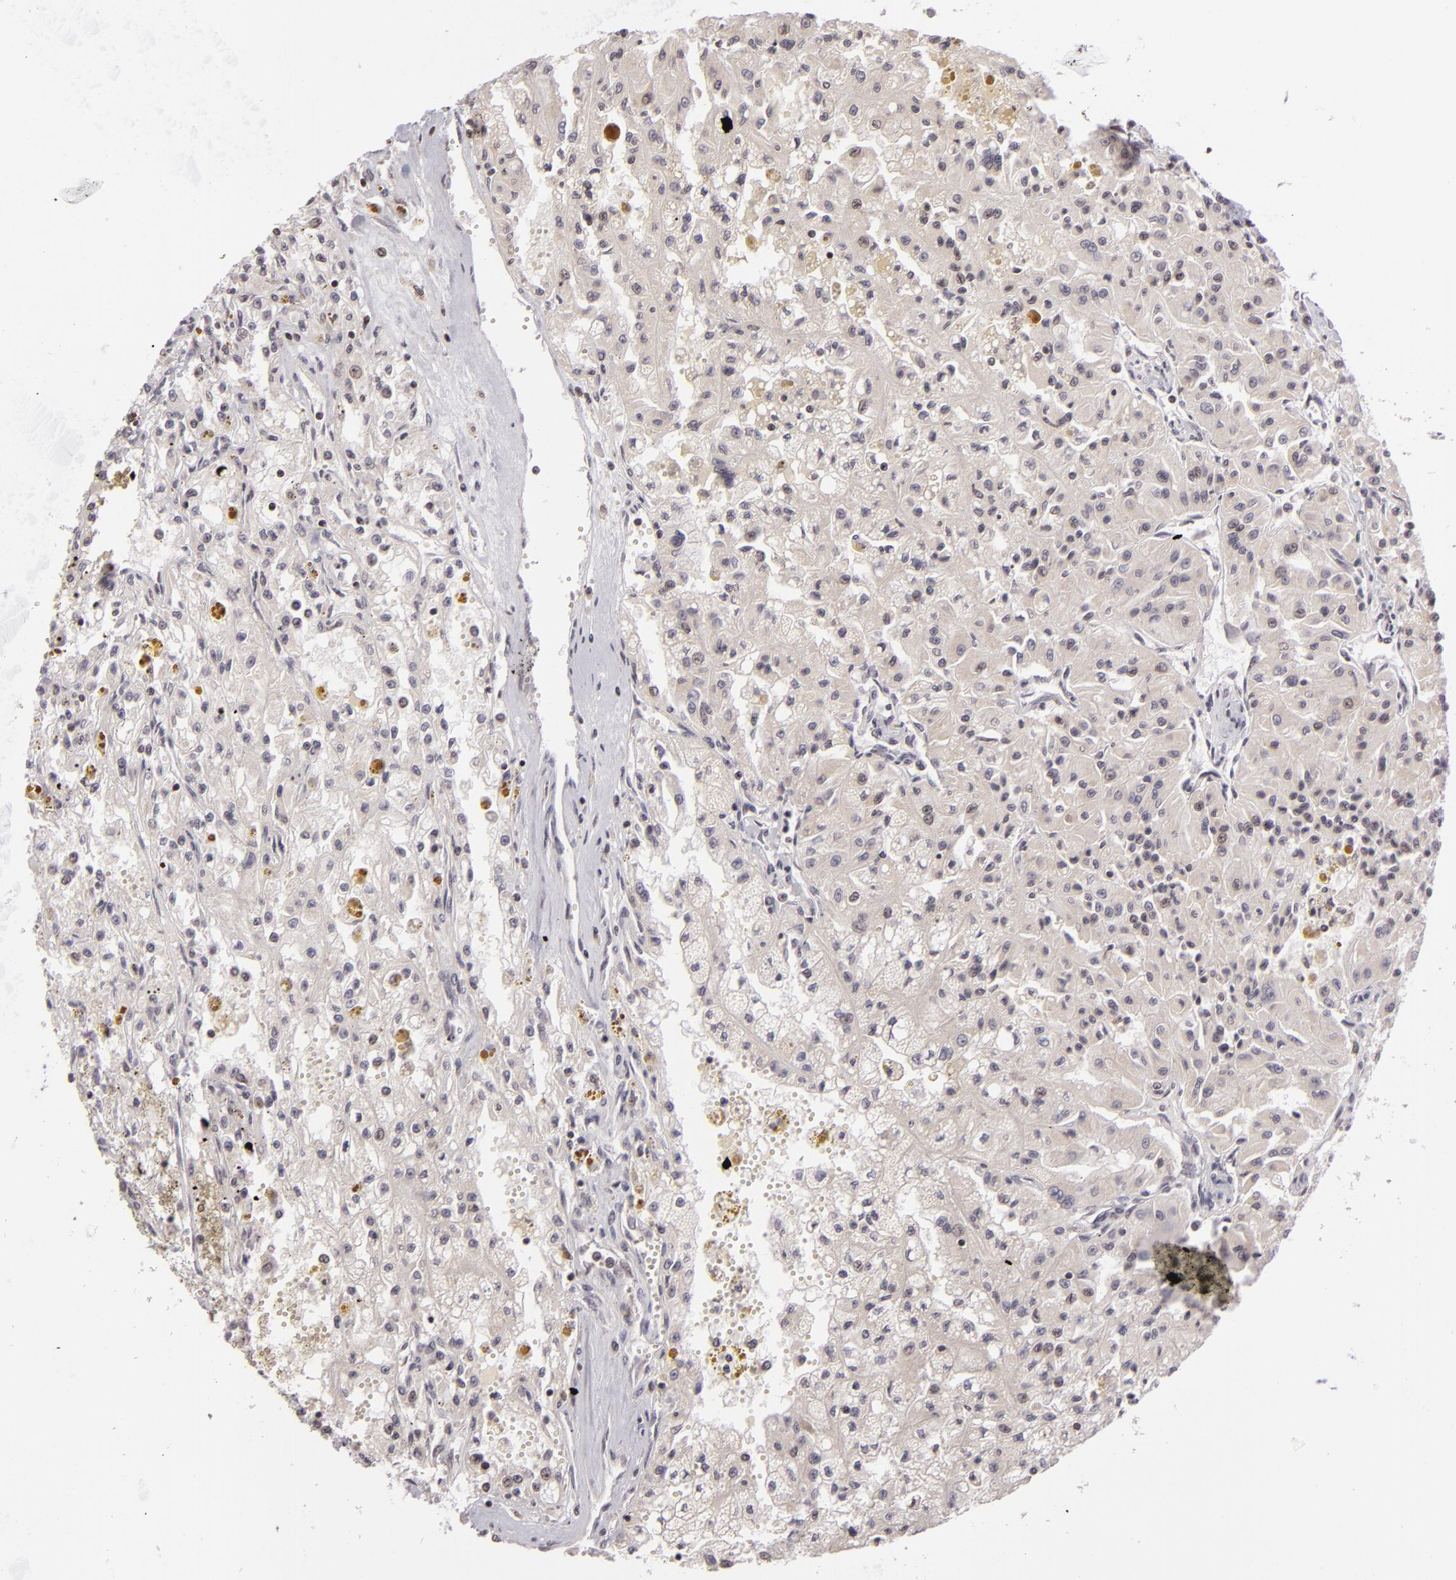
{"staining": {"intensity": "weak", "quantity": "<25%", "location": "nuclear"}, "tissue": "renal cancer", "cell_type": "Tumor cells", "image_type": "cancer", "snomed": [{"axis": "morphology", "description": "Adenocarcinoma, NOS"}, {"axis": "topography", "description": "Kidney"}], "caption": "Adenocarcinoma (renal) was stained to show a protein in brown. There is no significant staining in tumor cells.", "gene": "AKAP6", "patient": {"sex": "male", "age": 78}}